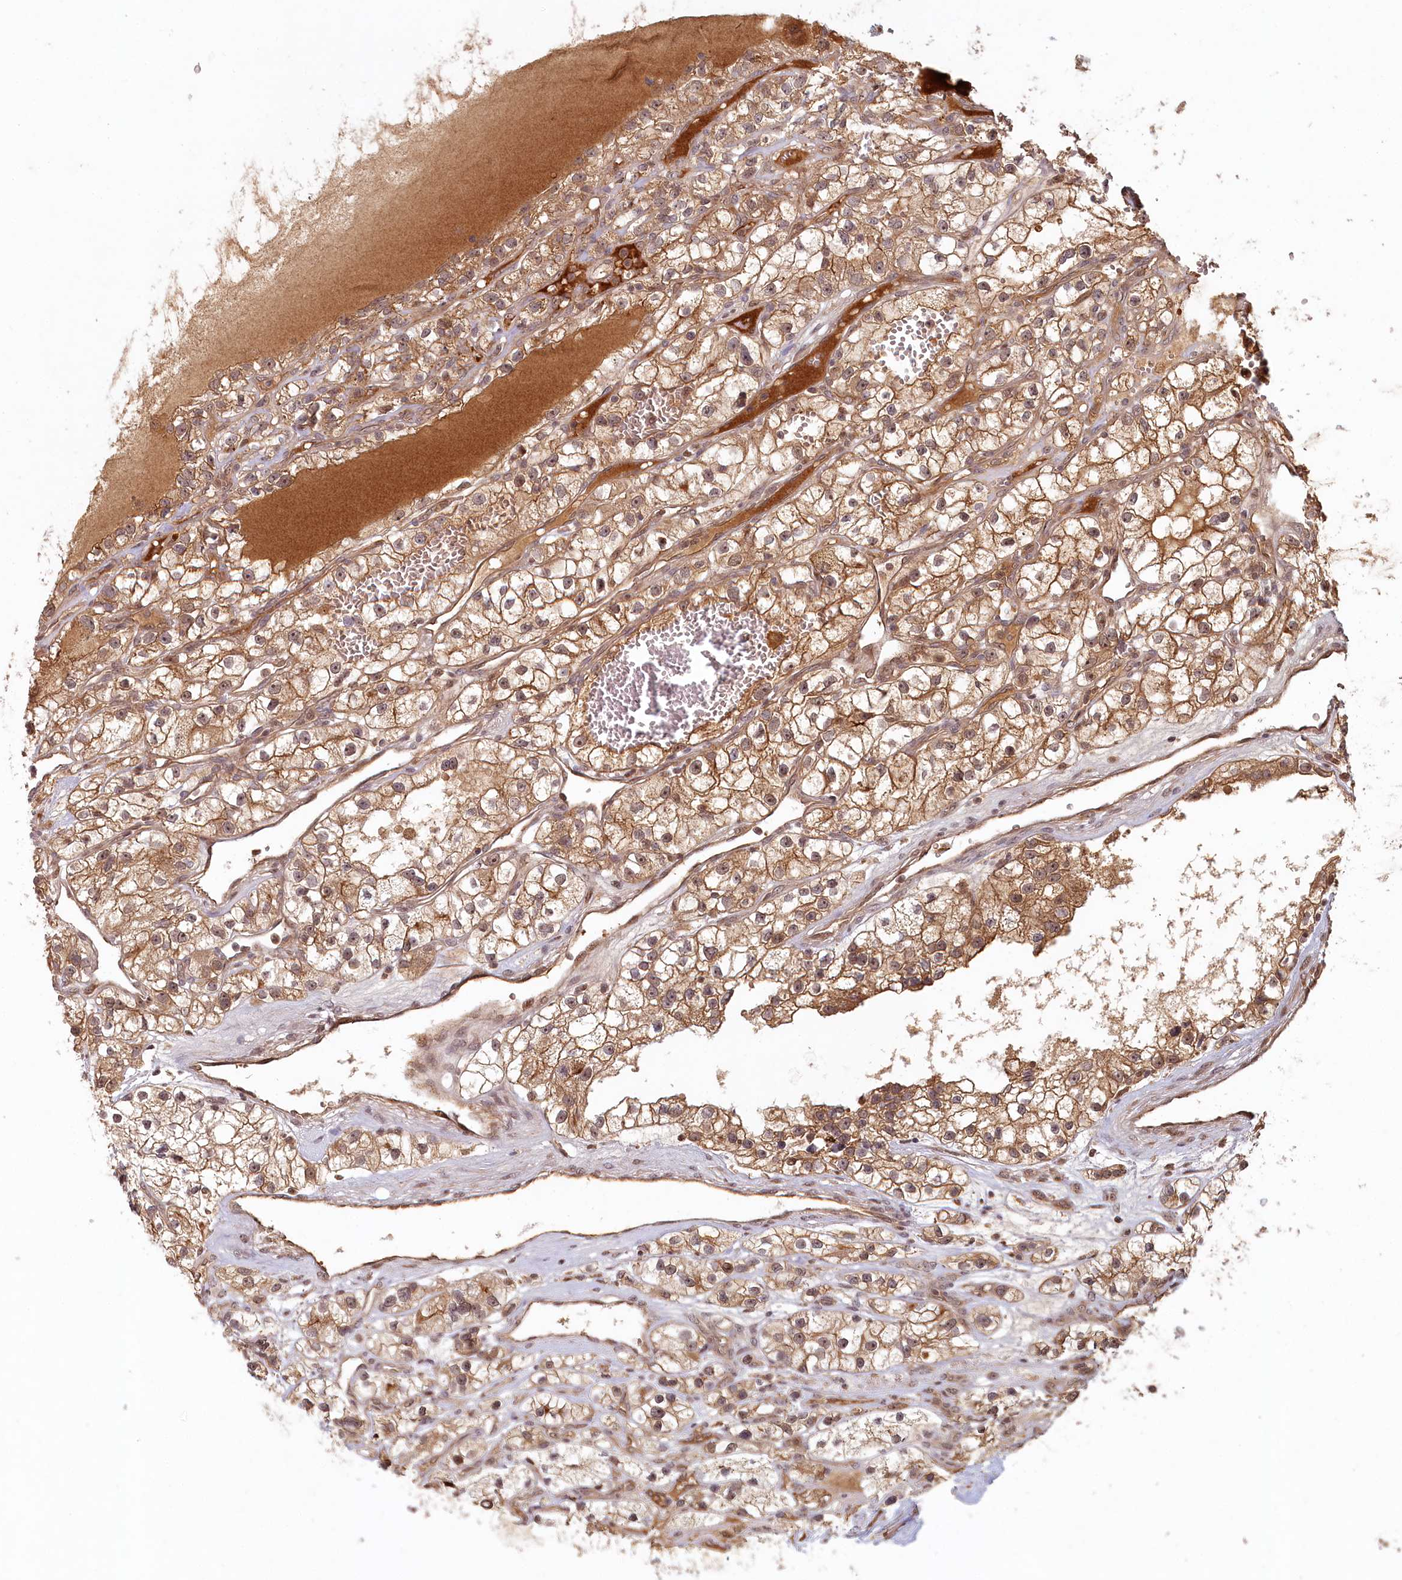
{"staining": {"intensity": "moderate", "quantity": ">75%", "location": "cytoplasmic/membranous"}, "tissue": "renal cancer", "cell_type": "Tumor cells", "image_type": "cancer", "snomed": [{"axis": "morphology", "description": "Adenocarcinoma, NOS"}, {"axis": "topography", "description": "Kidney"}], "caption": "Moderate cytoplasmic/membranous positivity for a protein is present in about >75% of tumor cells of renal adenocarcinoma using immunohistochemistry.", "gene": "WAPL", "patient": {"sex": "female", "age": 57}}